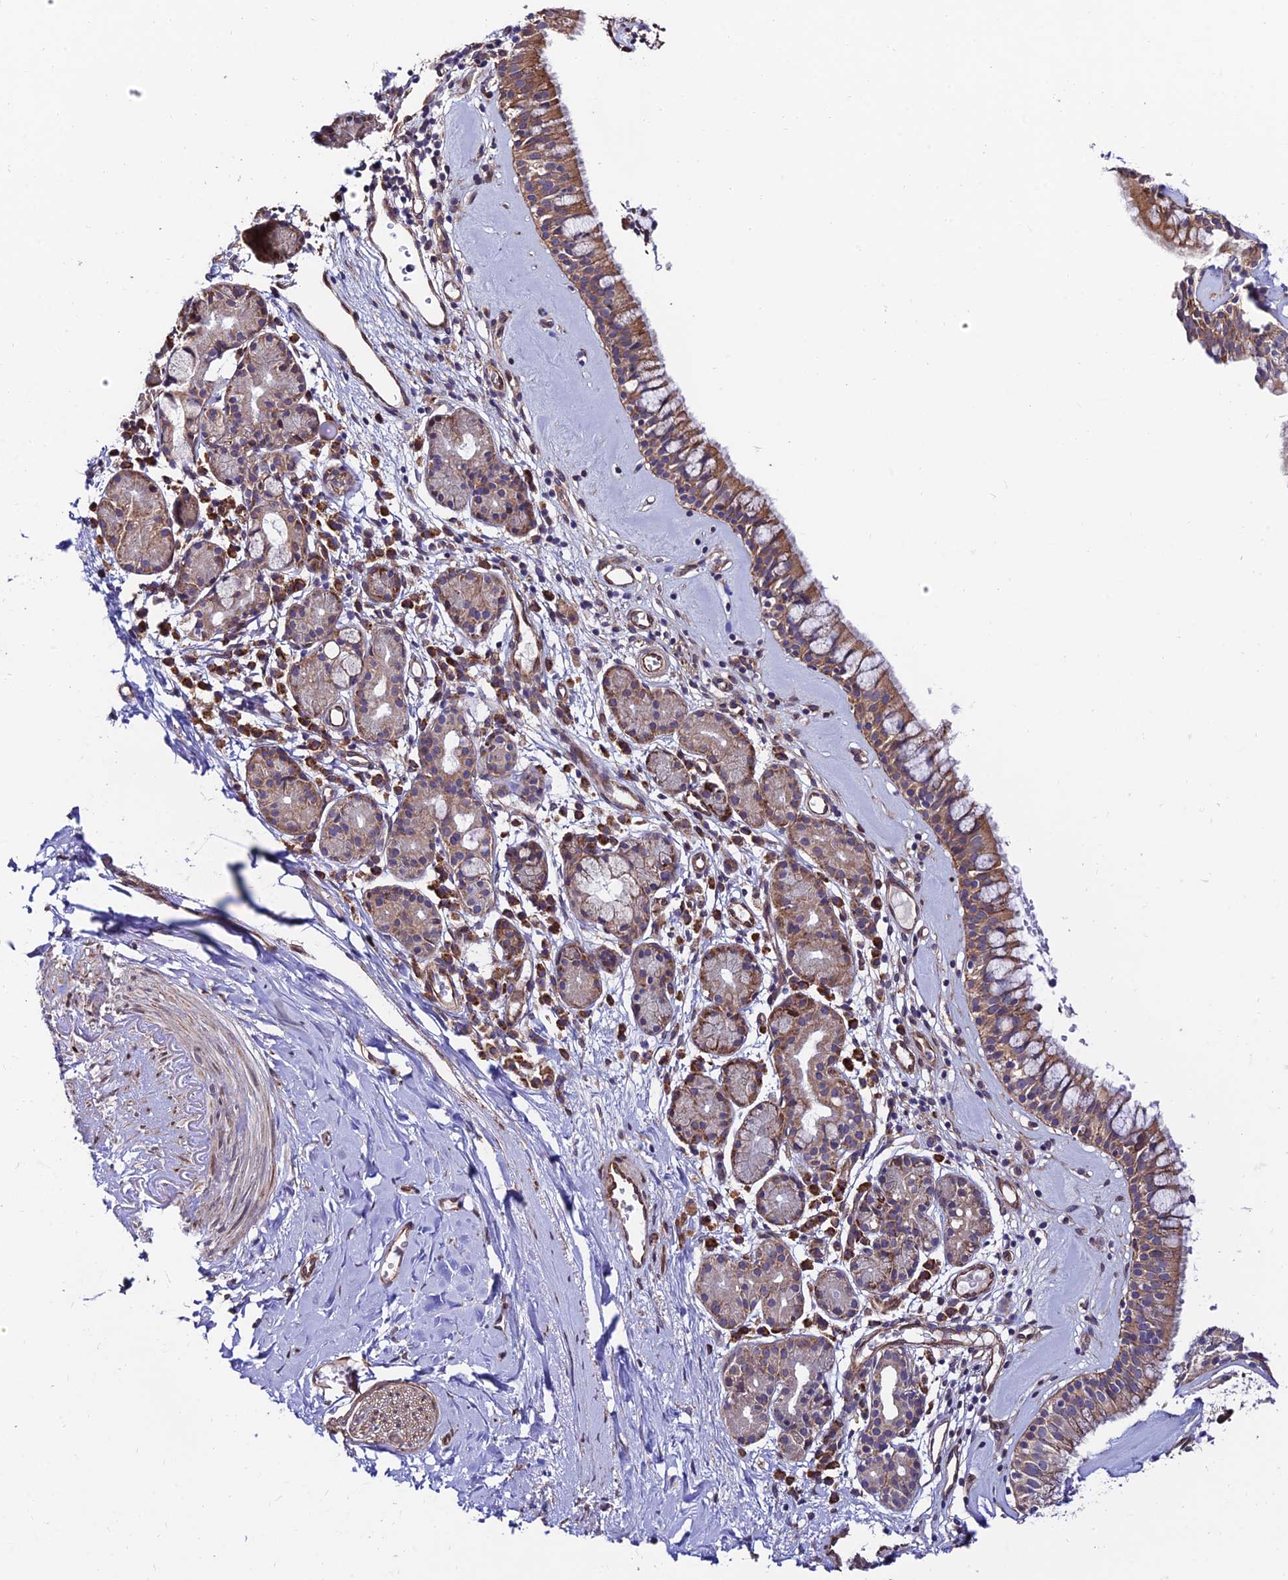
{"staining": {"intensity": "moderate", "quantity": ">75%", "location": "cytoplasmic/membranous"}, "tissue": "nasopharynx", "cell_type": "Respiratory epithelial cells", "image_type": "normal", "snomed": [{"axis": "morphology", "description": "Normal tissue, NOS"}, {"axis": "topography", "description": "Nasopharynx"}], "caption": "A brown stain highlights moderate cytoplasmic/membranous positivity of a protein in respiratory epithelial cells of unremarkable human nasopharynx. (brown staining indicates protein expression, while blue staining denotes nuclei).", "gene": "EXOC3L4", "patient": {"sex": "male", "age": 82}}